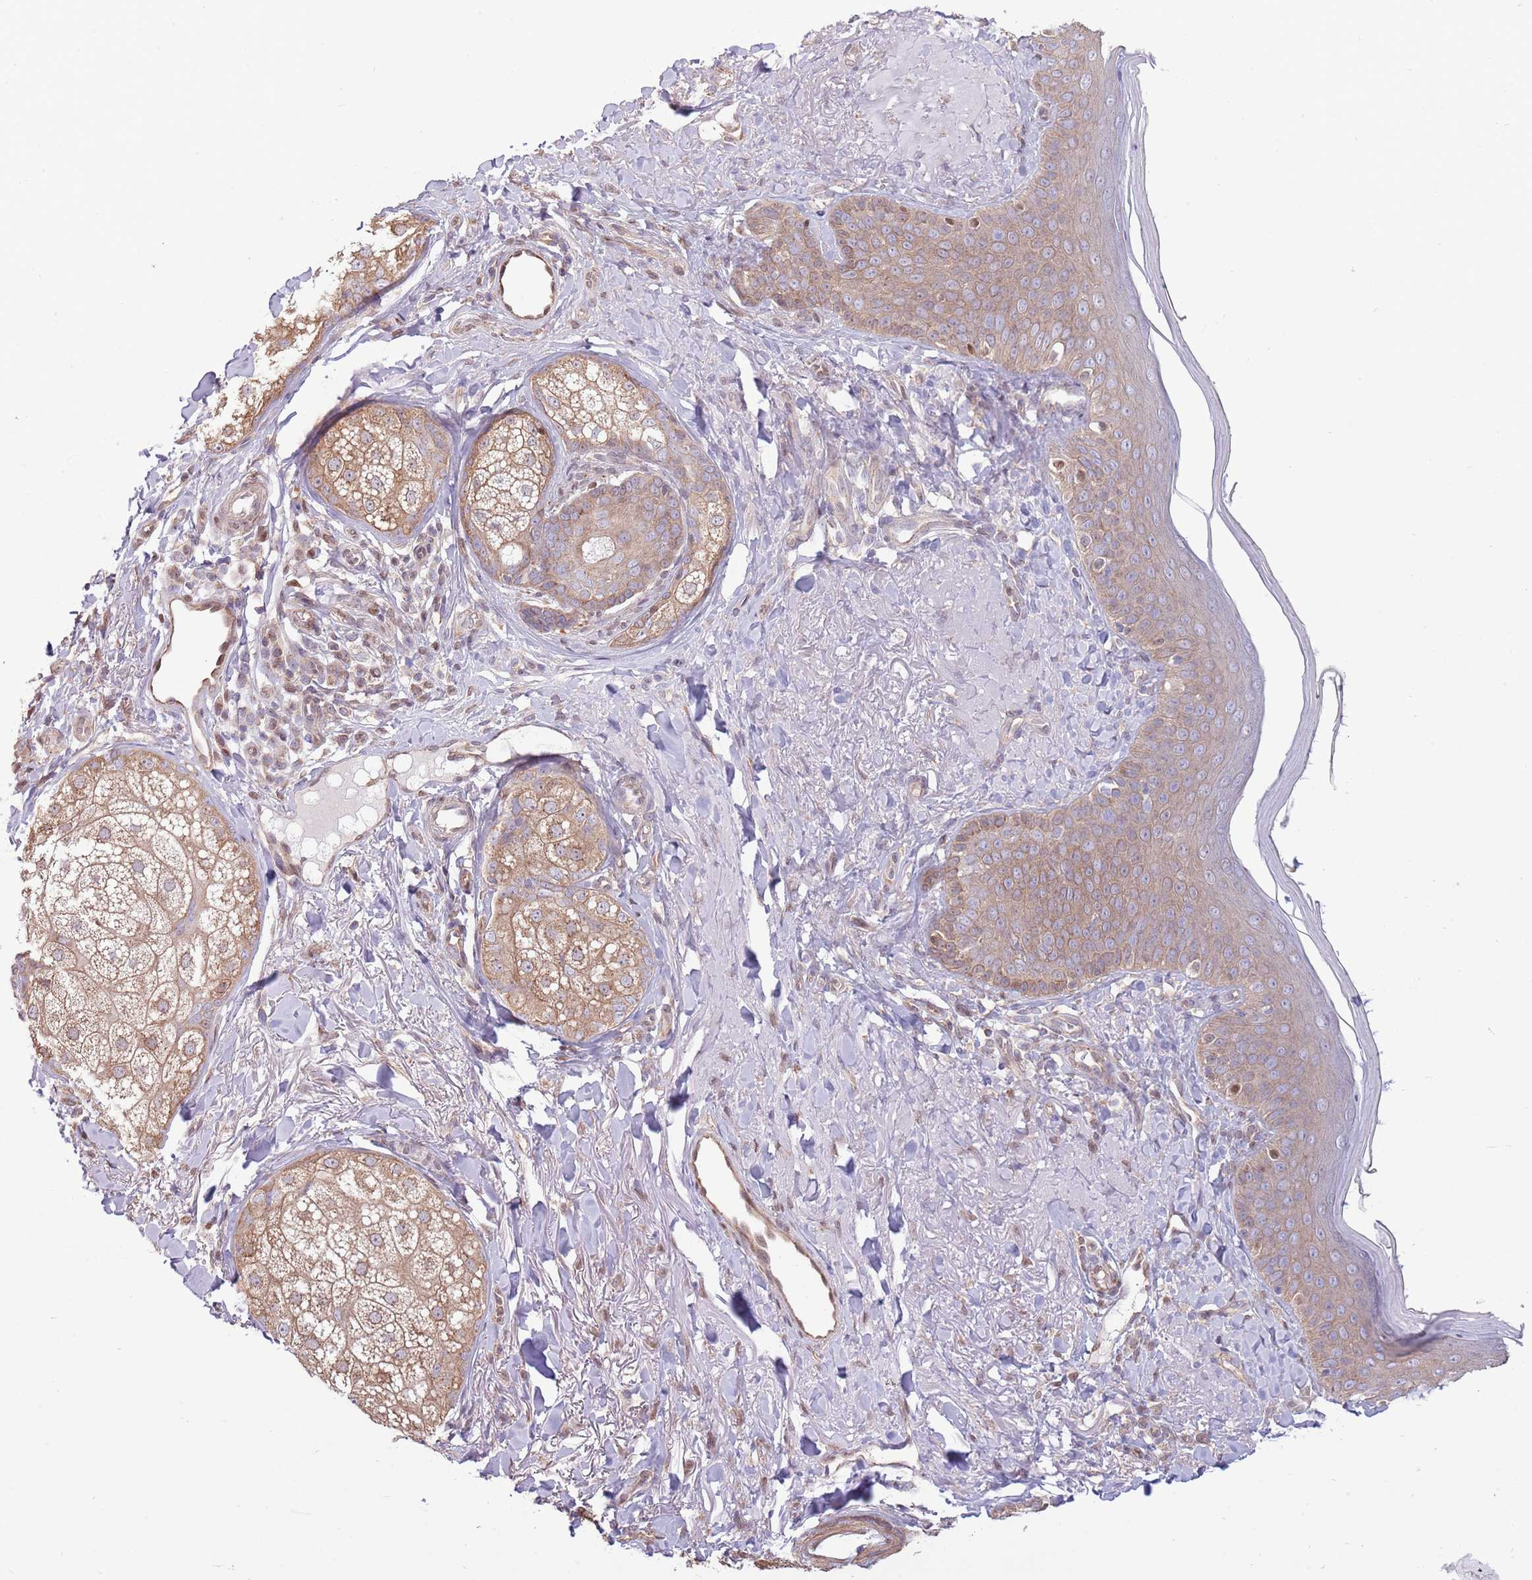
{"staining": {"intensity": "moderate", "quantity": ">75%", "location": "cytoplasmic/membranous"}, "tissue": "skin", "cell_type": "Fibroblasts", "image_type": "normal", "snomed": [{"axis": "morphology", "description": "Normal tissue, NOS"}, {"axis": "topography", "description": "Skin"}], "caption": "Benign skin was stained to show a protein in brown. There is medium levels of moderate cytoplasmic/membranous positivity in approximately >75% of fibroblasts.", "gene": "ARL2BP", "patient": {"sex": "male", "age": 57}}